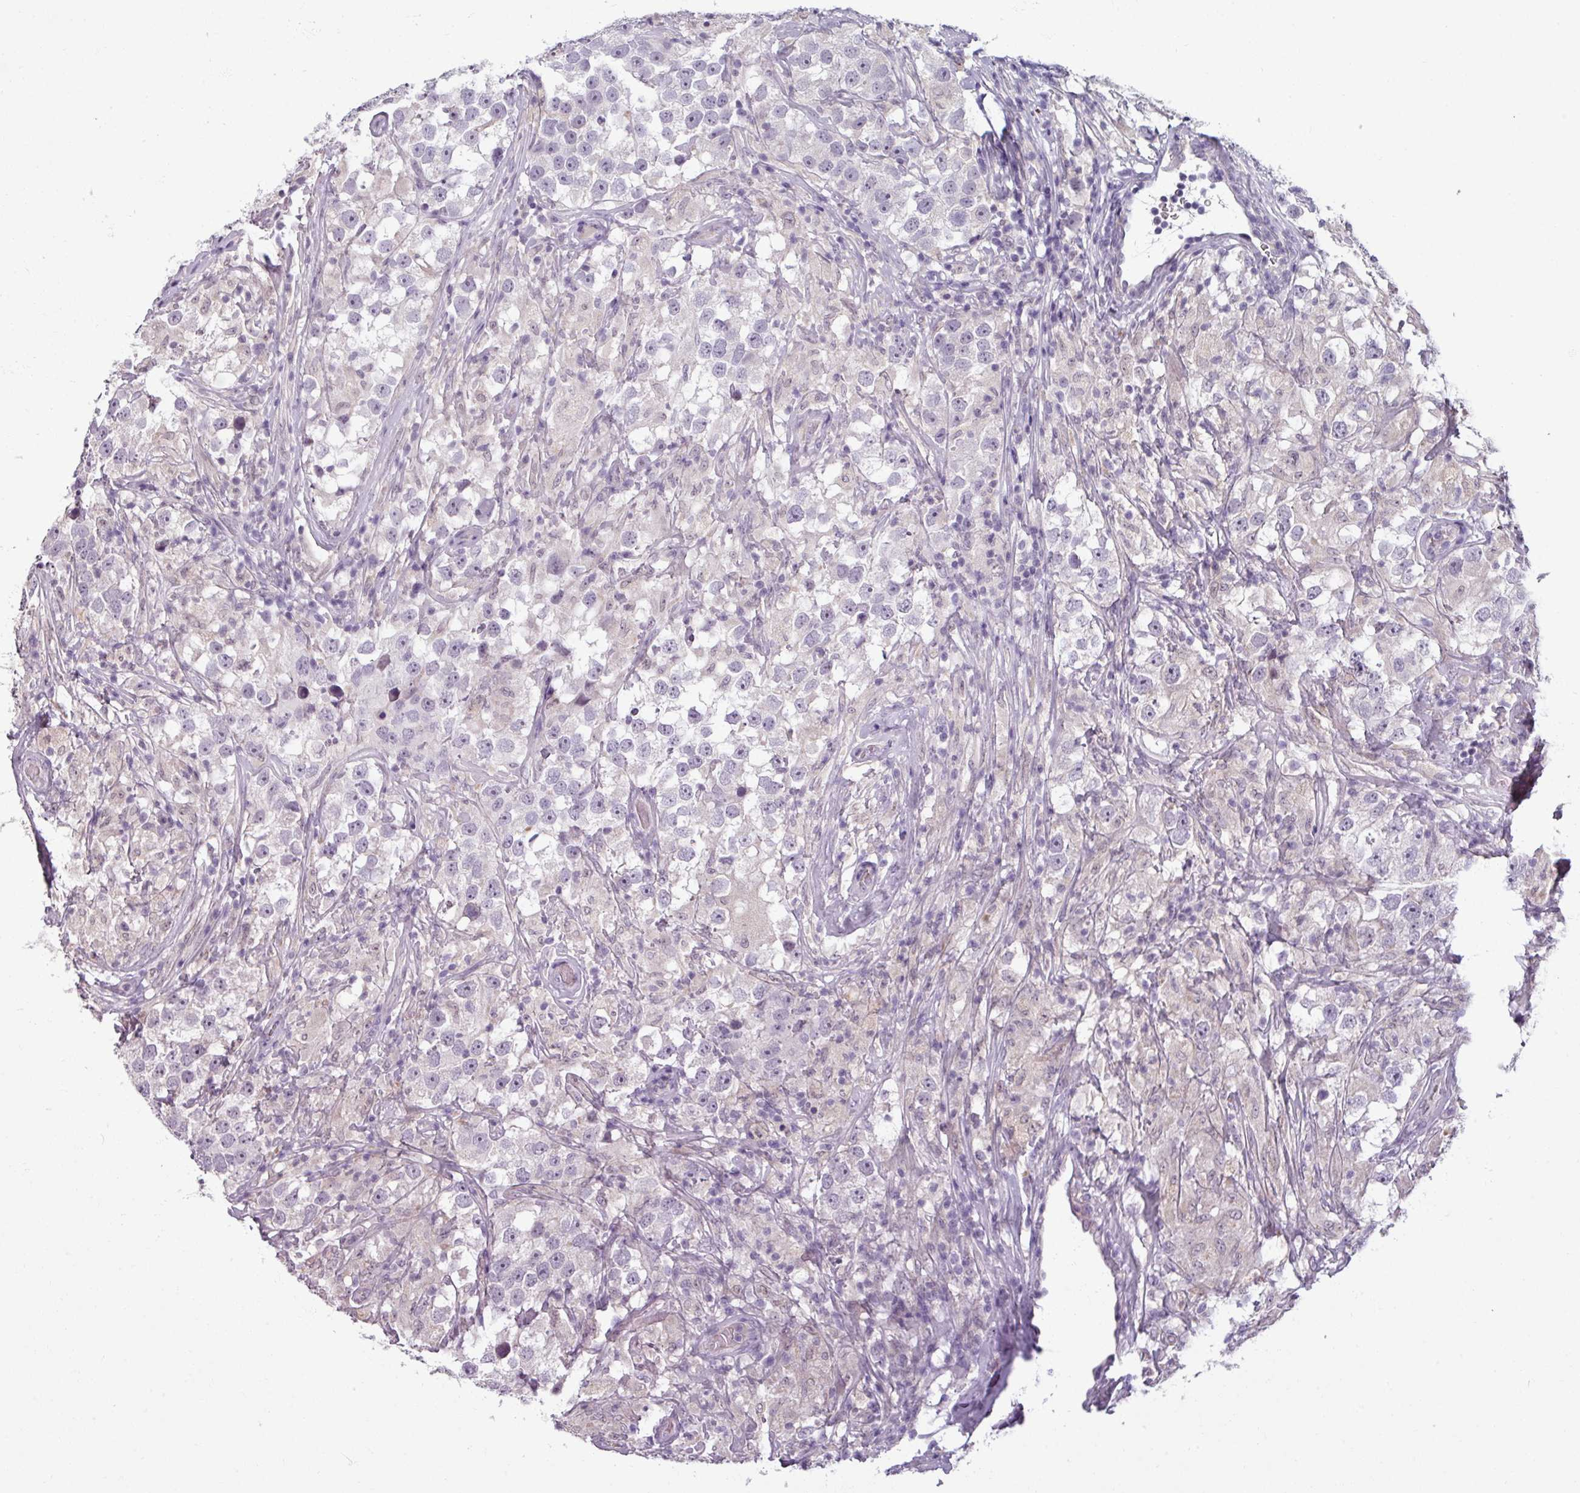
{"staining": {"intensity": "negative", "quantity": "none", "location": "none"}, "tissue": "testis cancer", "cell_type": "Tumor cells", "image_type": "cancer", "snomed": [{"axis": "morphology", "description": "Seminoma, NOS"}, {"axis": "topography", "description": "Testis"}], "caption": "Protein analysis of testis cancer reveals no significant expression in tumor cells.", "gene": "UVSSA", "patient": {"sex": "male", "age": 46}}